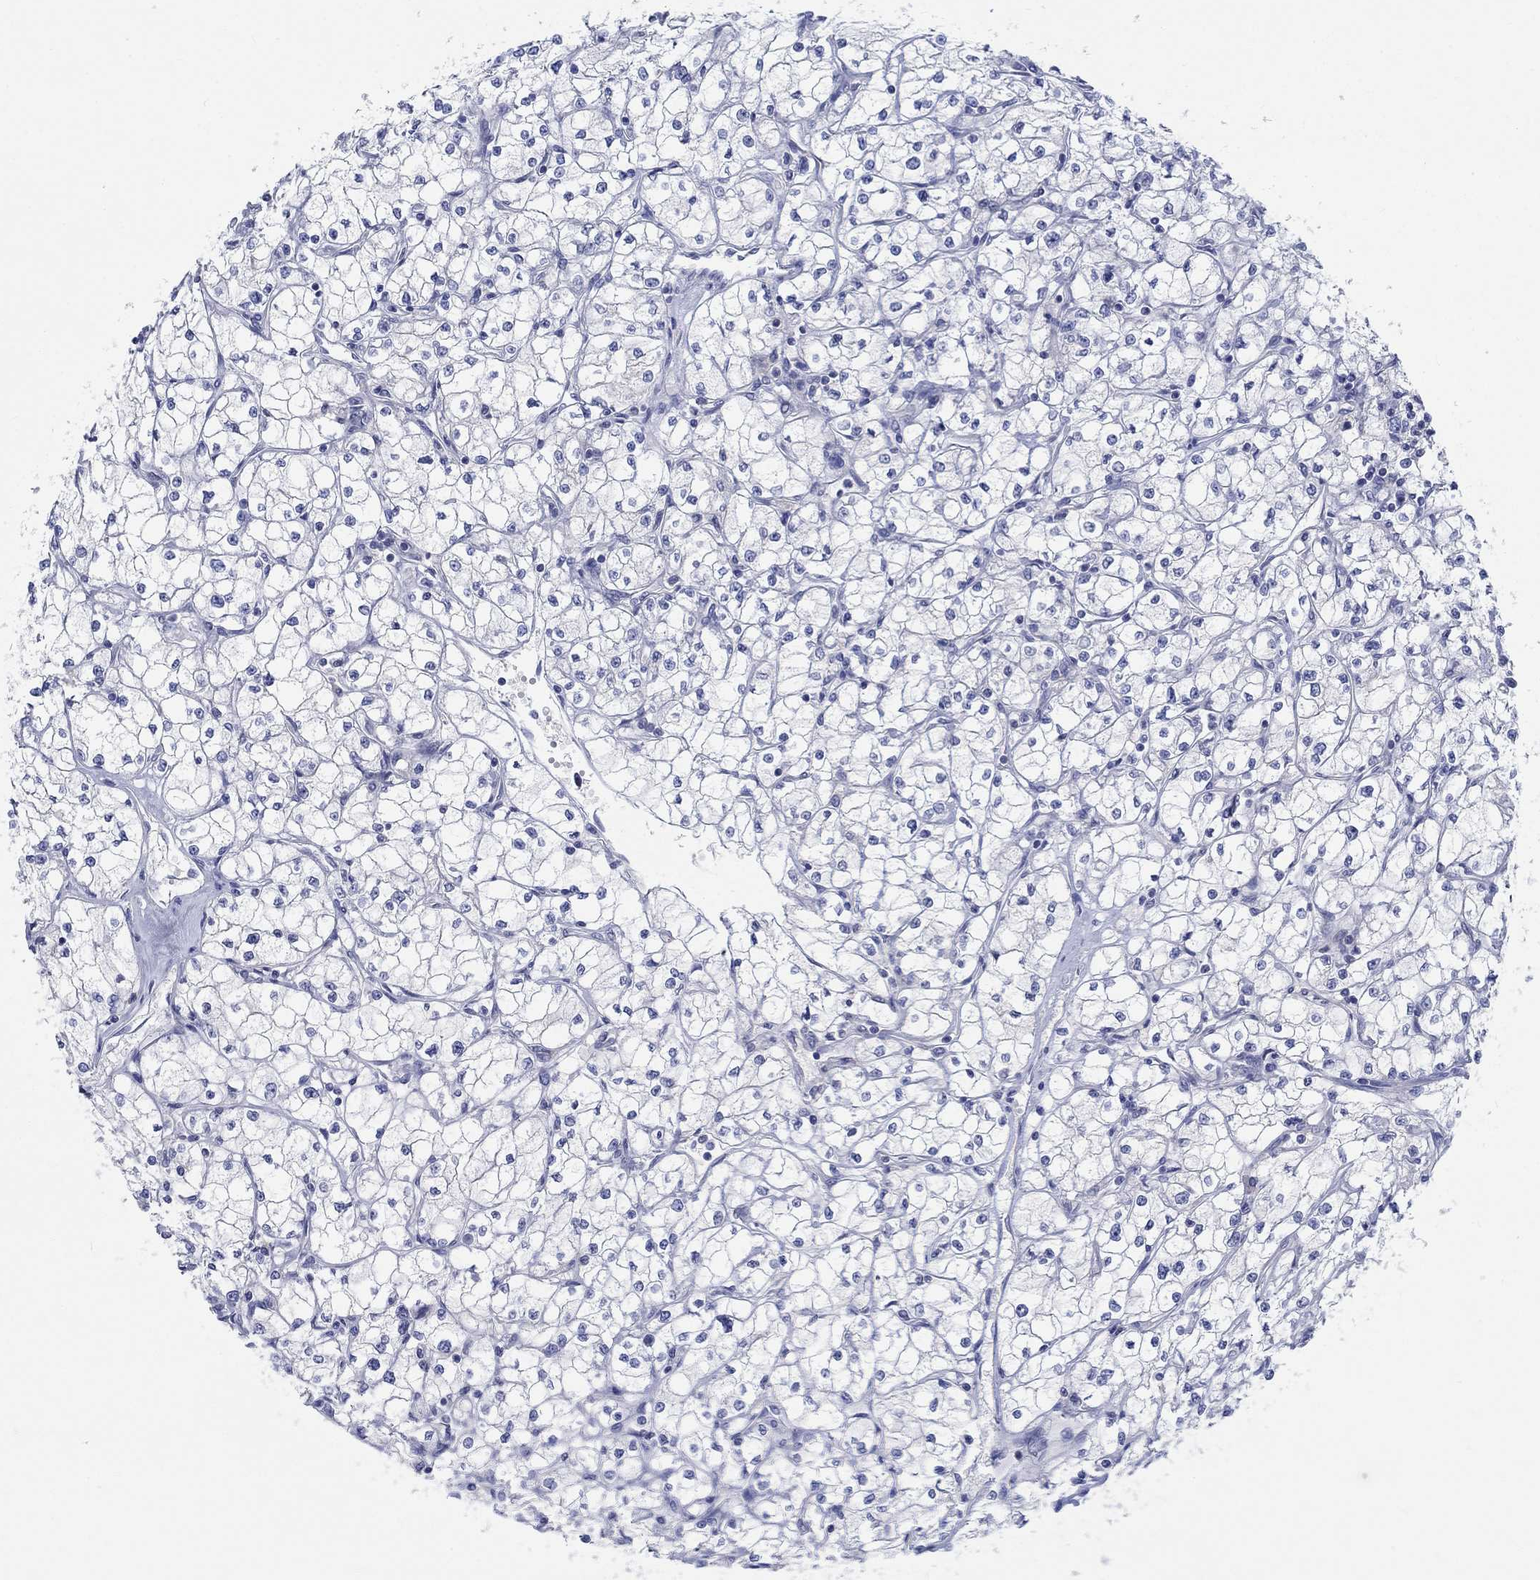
{"staining": {"intensity": "negative", "quantity": "none", "location": "none"}, "tissue": "renal cancer", "cell_type": "Tumor cells", "image_type": "cancer", "snomed": [{"axis": "morphology", "description": "Adenocarcinoma, NOS"}, {"axis": "topography", "description": "Kidney"}], "caption": "An image of human adenocarcinoma (renal) is negative for staining in tumor cells.", "gene": "NAV3", "patient": {"sex": "male", "age": 67}}